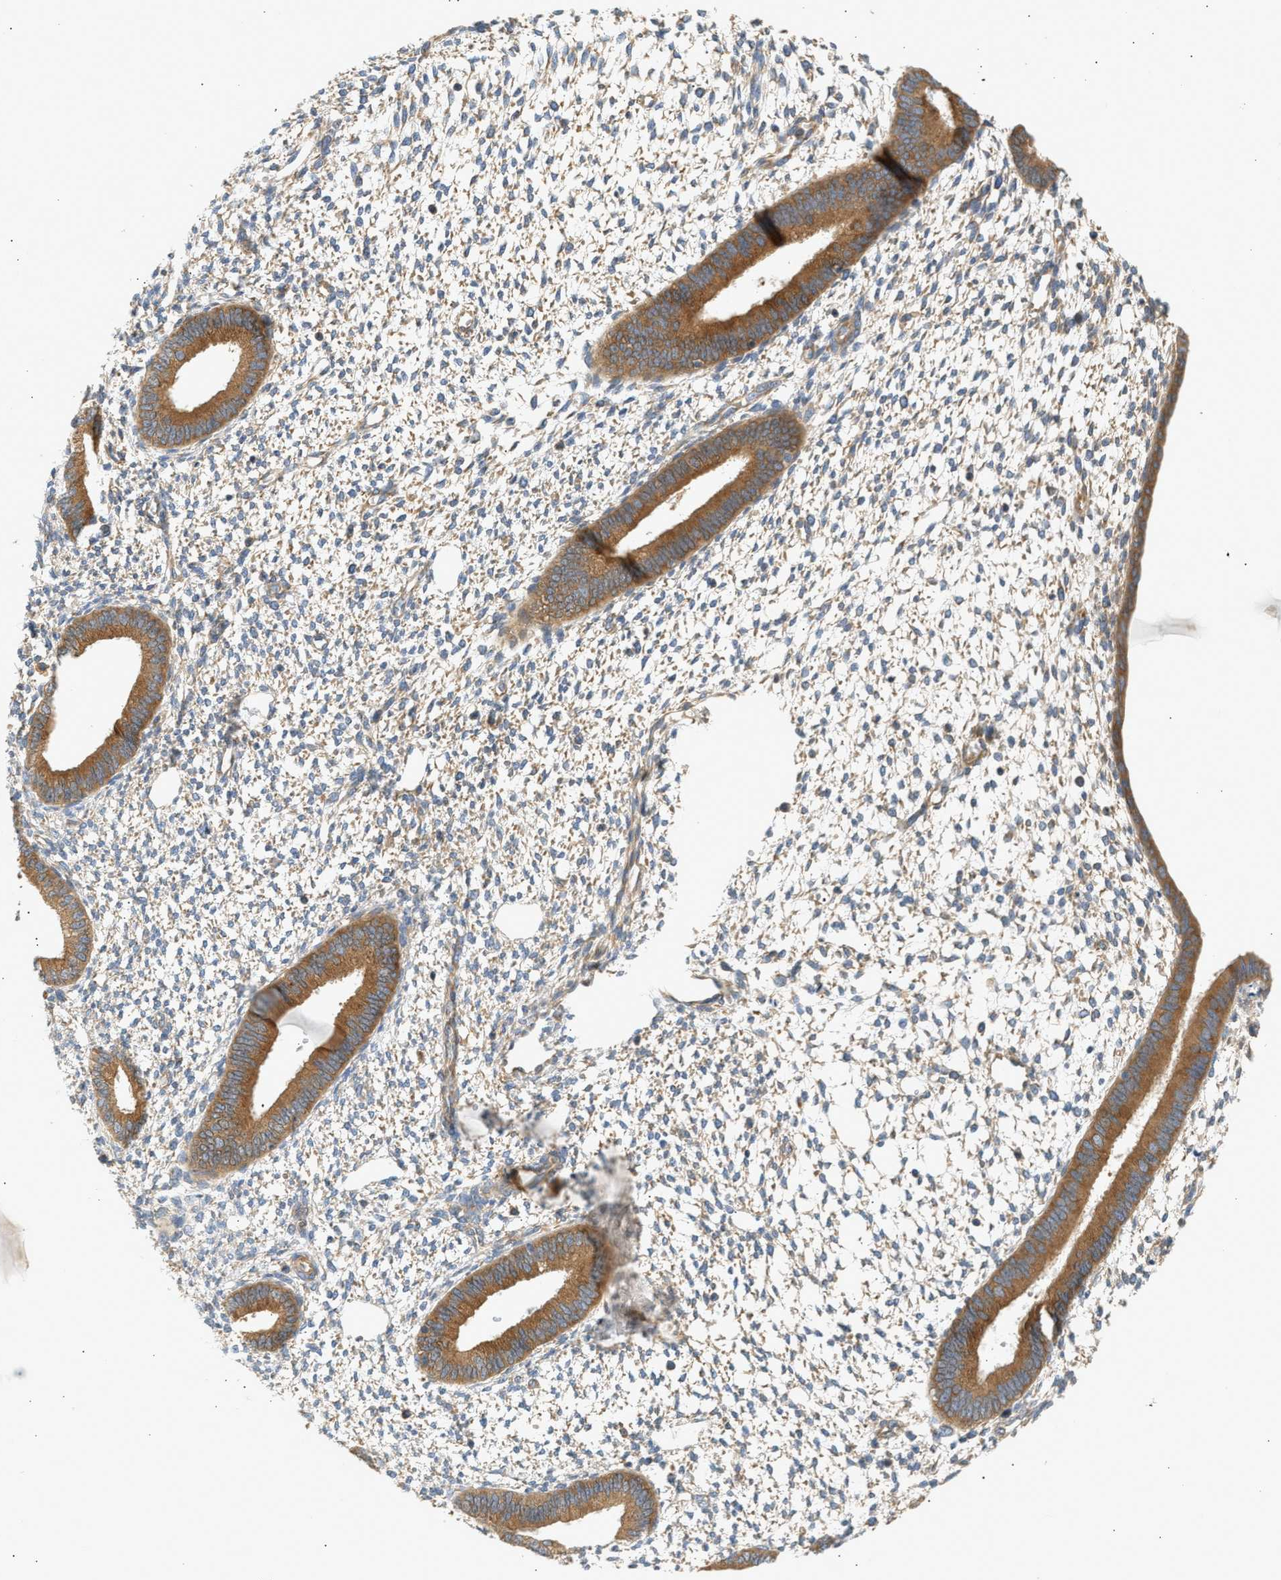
{"staining": {"intensity": "weak", "quantity": "25%-75%", "location": "cytoplasmic/membranous"}, "tissue": "endometrium", "cell_type": "Cells in endometrial stroma", "image_type": "normal", "snomed": [{"axis": "morphology", "description": "Normal tissue, NOS"}, {"axis": "topography", "description": "Endometrium"}], "caption": "Immunohistochemistry (DAB (3,3'-diaminobenzidine)) staining of benign endometrium demonstrates weak cytoplasmic/membranous protein expression in approximately 25%-75% of cells in endometrial stroma.", "gene": "PAFAH1B1", "patient": {"sex": "female", "age": 46}}